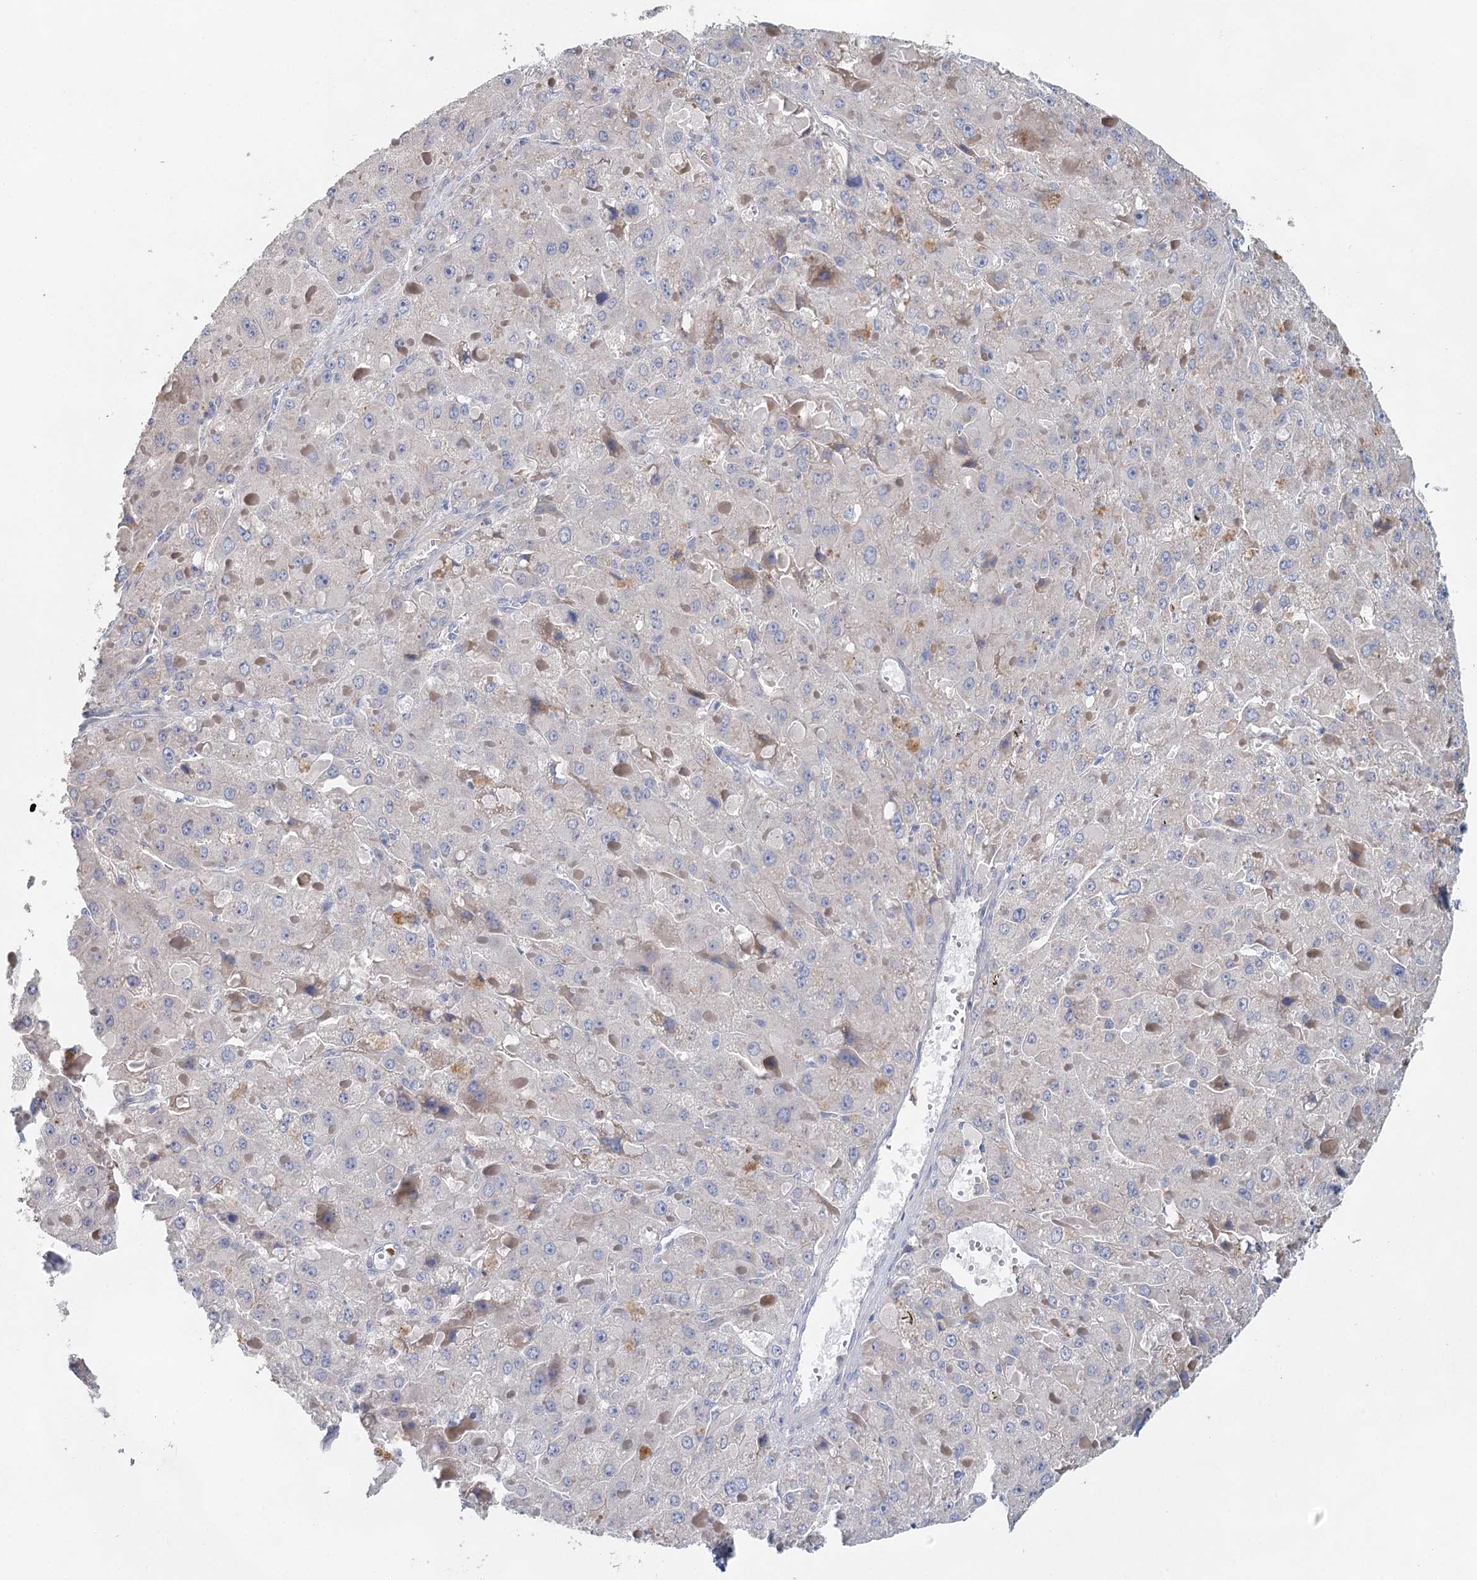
{"staining": {"intensity": "negative", "quantity": "none", "location": "none"}, "tissue": "liver cancer", "cell_type": "Tumor cells", "image_type": "cancer", "snomed": [{"axis": "morphology", "description": "Carcinoma, Hepatocellular, NOS"}, {"axis": "topography", "description": "Liver"}], "caption": "Tumor cells show no significant protein positivity in liver hepatocellular carcinoma.", "gene": "MYL6B", "patient": {"sex": "female", "age": 73}}